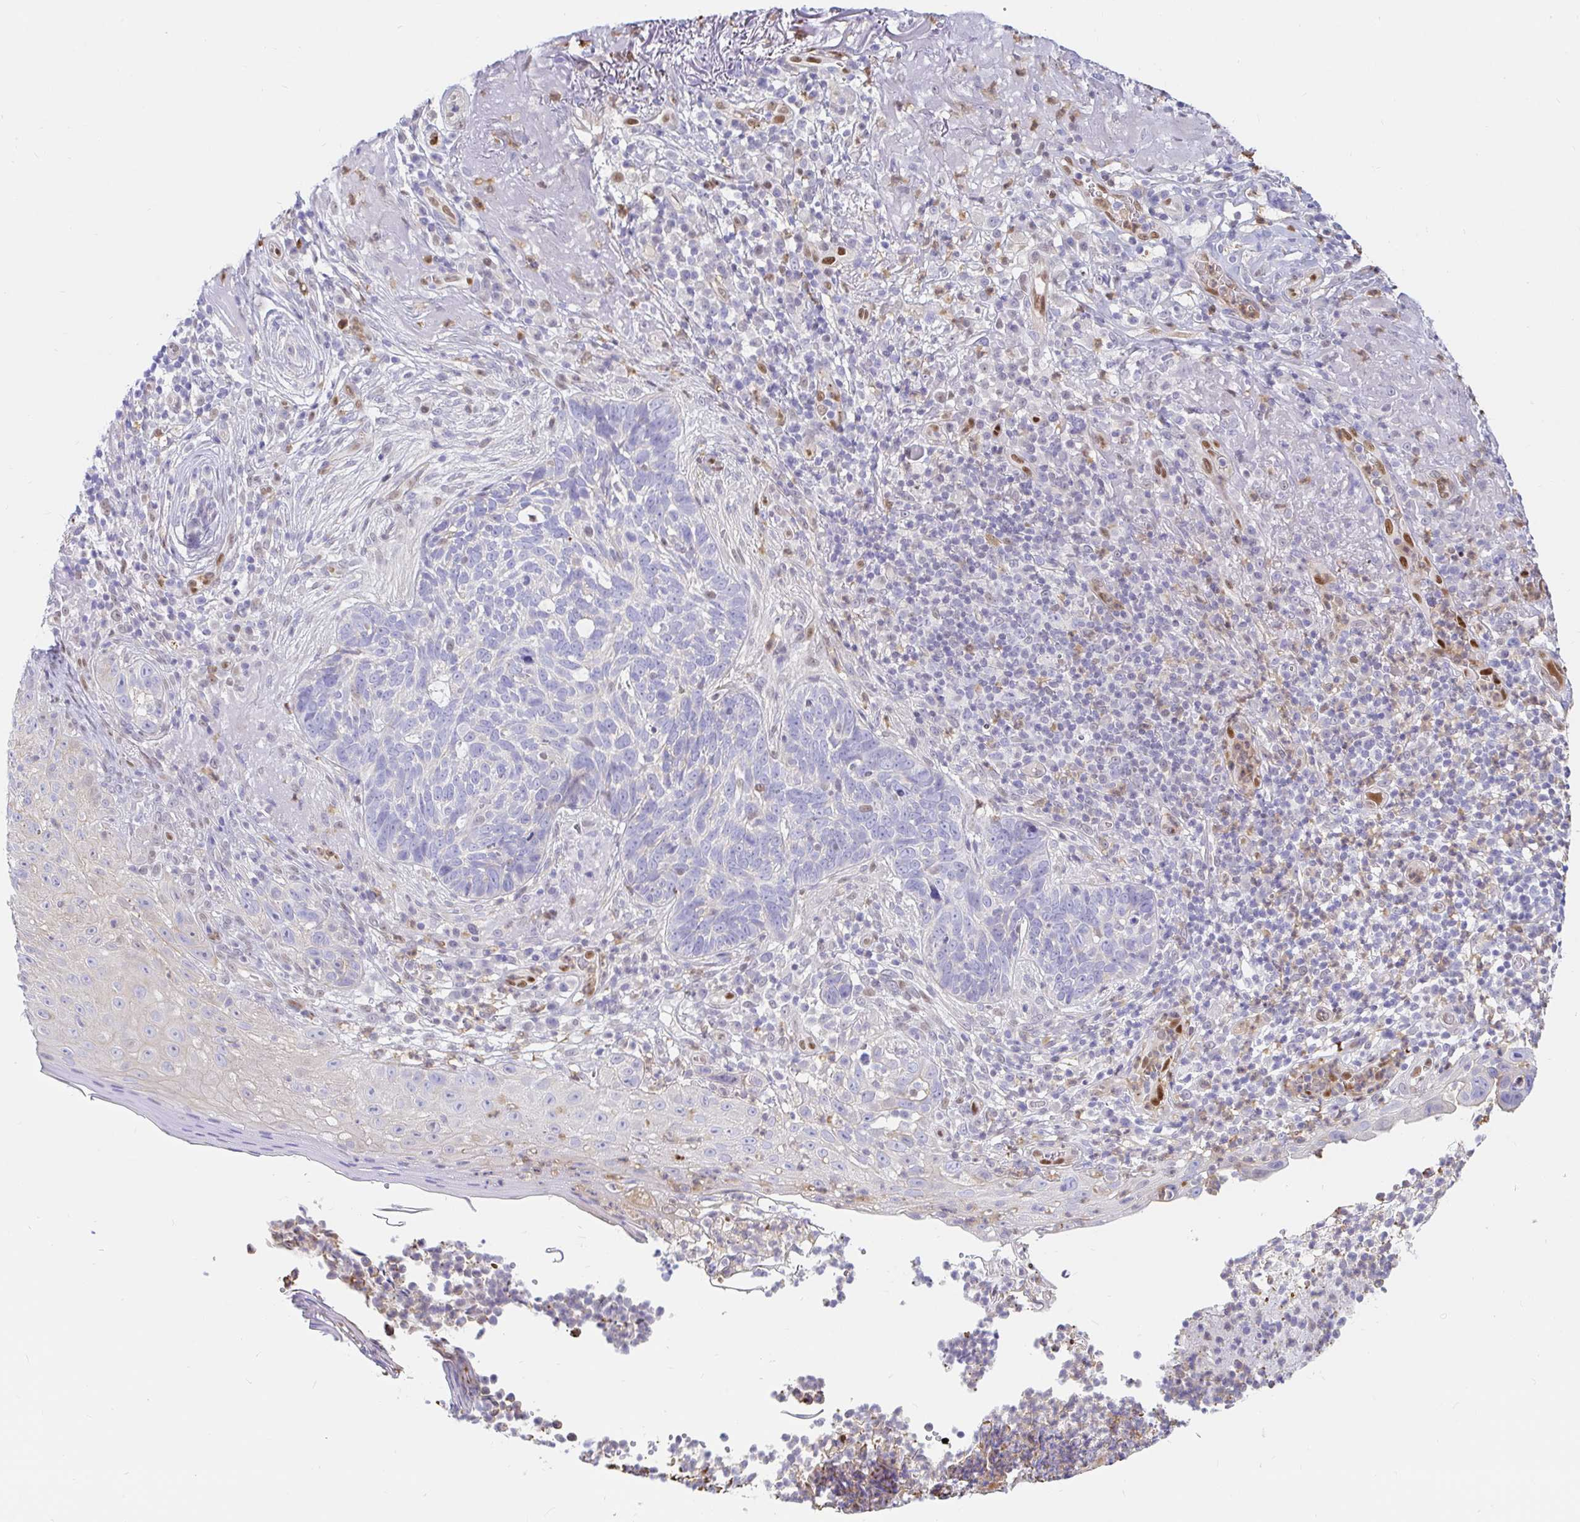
{"staining": {"intensity": "negative", "quantity": "none", "location": "none"}, "tissue": "skin cancer", "cell_type": "Tumor cells", "image_type": "cancer", "snomed": [{"axis": "morphology", "description": "Basal cell carcinoma"}, {"axis": "topography", "description": "Skin"}, {"axis": "topography", "description": "Skin of face"}], "caption": "Immunohistochemical staining of human skin cancer (basal cell carcinoma) shows no significant positivity in tumor cells.", "gene": "HINFP", "patient": {"sex": "female", "age": 95}}